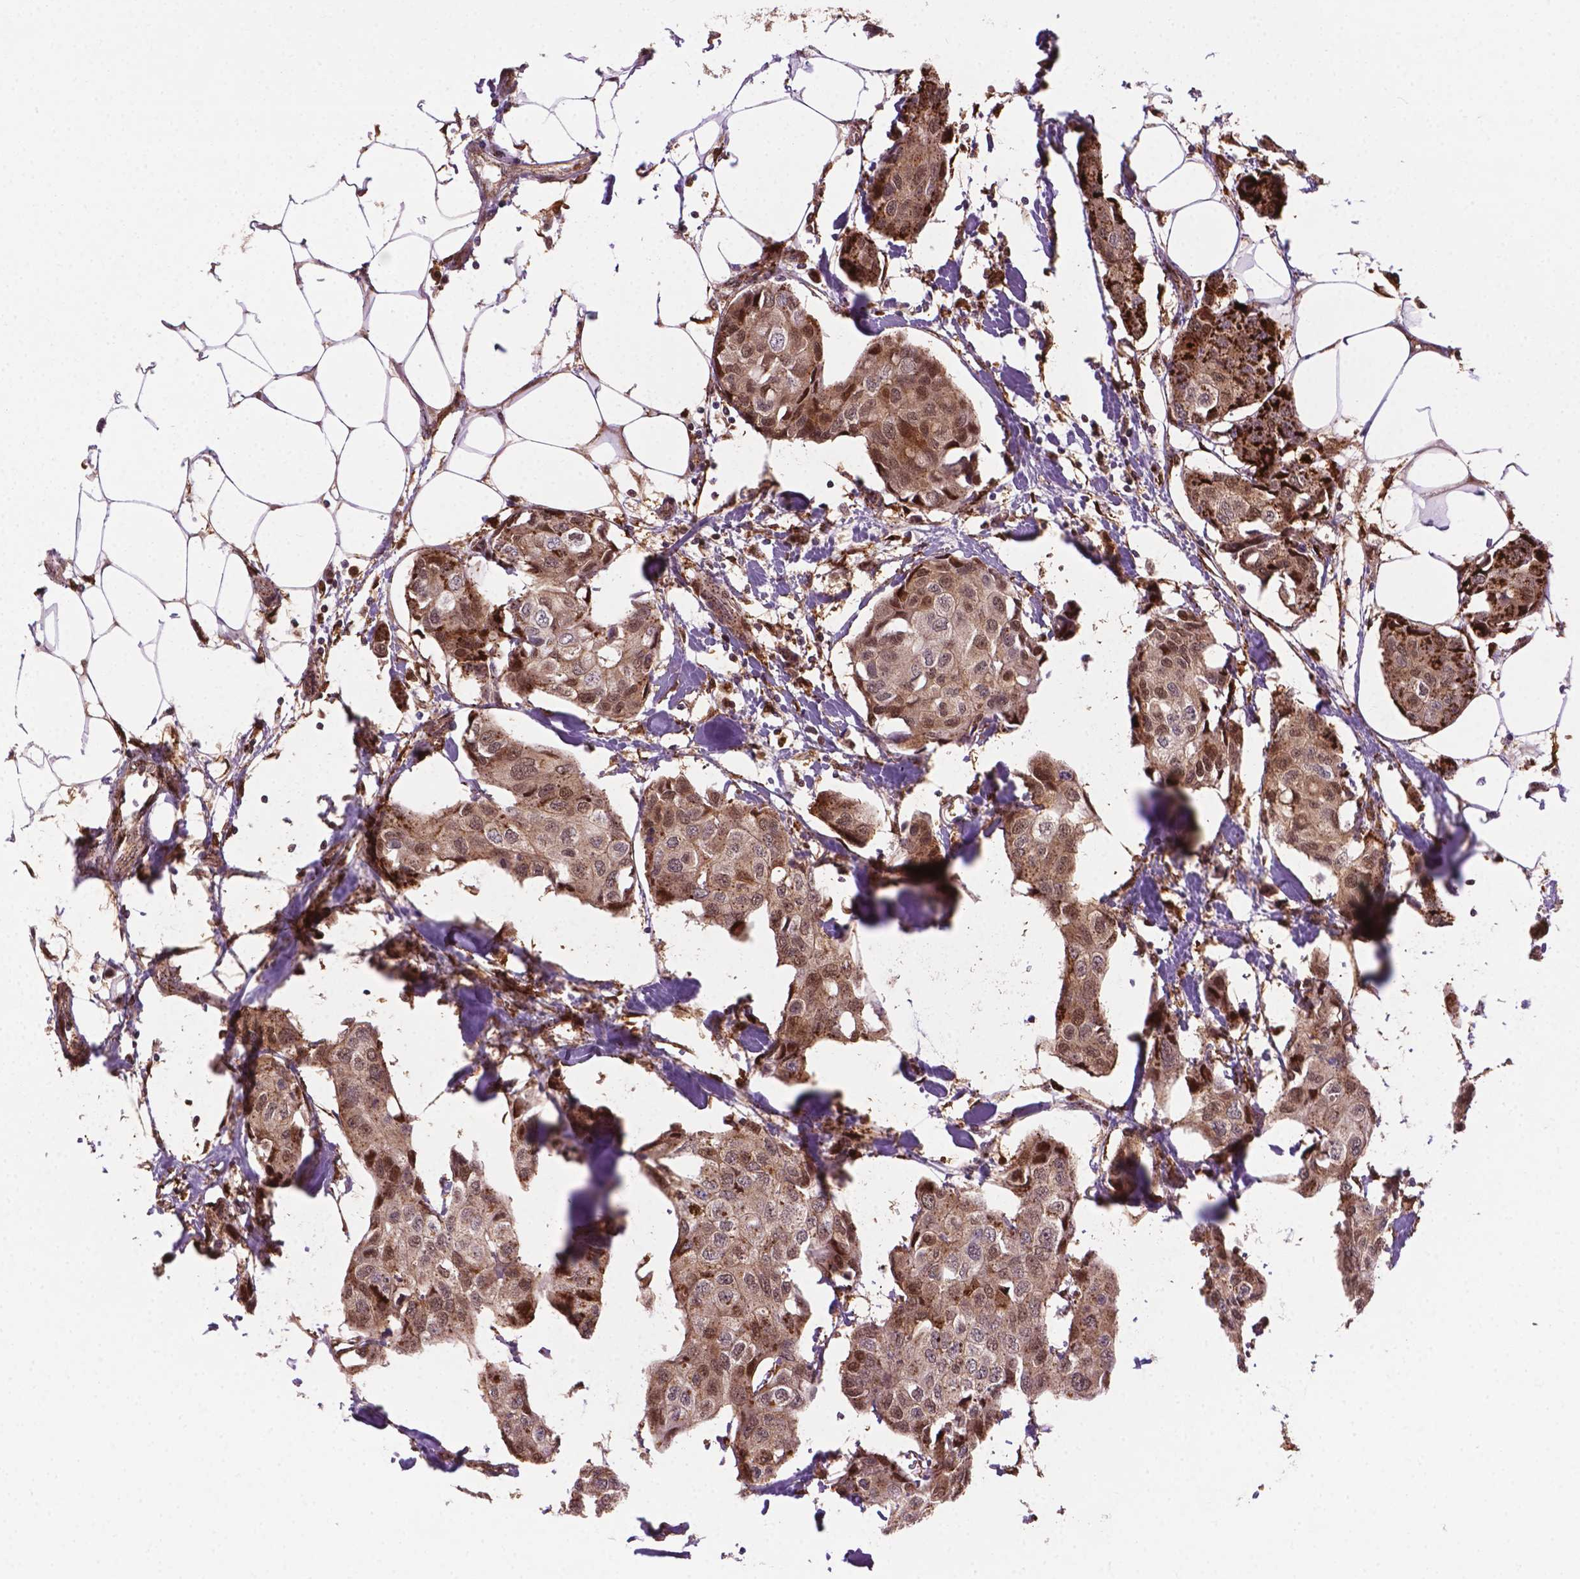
{"staining": {"intensity": "moderate", "quantity": "<25%", "location": "cytoplasmic/membranous,nuclear"}, "tissue": "breast cancer", "cell_type": "Tumor cells", "image_type": "cancer", "snomed": [{"axis": "morphology", "description": "Duct carcinoma"}, {"axis": "topography", "description": "Breast"}], "caption": "Immunohistochemistry (IHC) (DAB) staining of breast intraductal carcinoma displays moderate cytoplasmic/membranous and nuclear protein positivity in approximately <25% of tumor cells.", "gene": "PLIN3", "patient": {"sex": "female", "age": 80}}